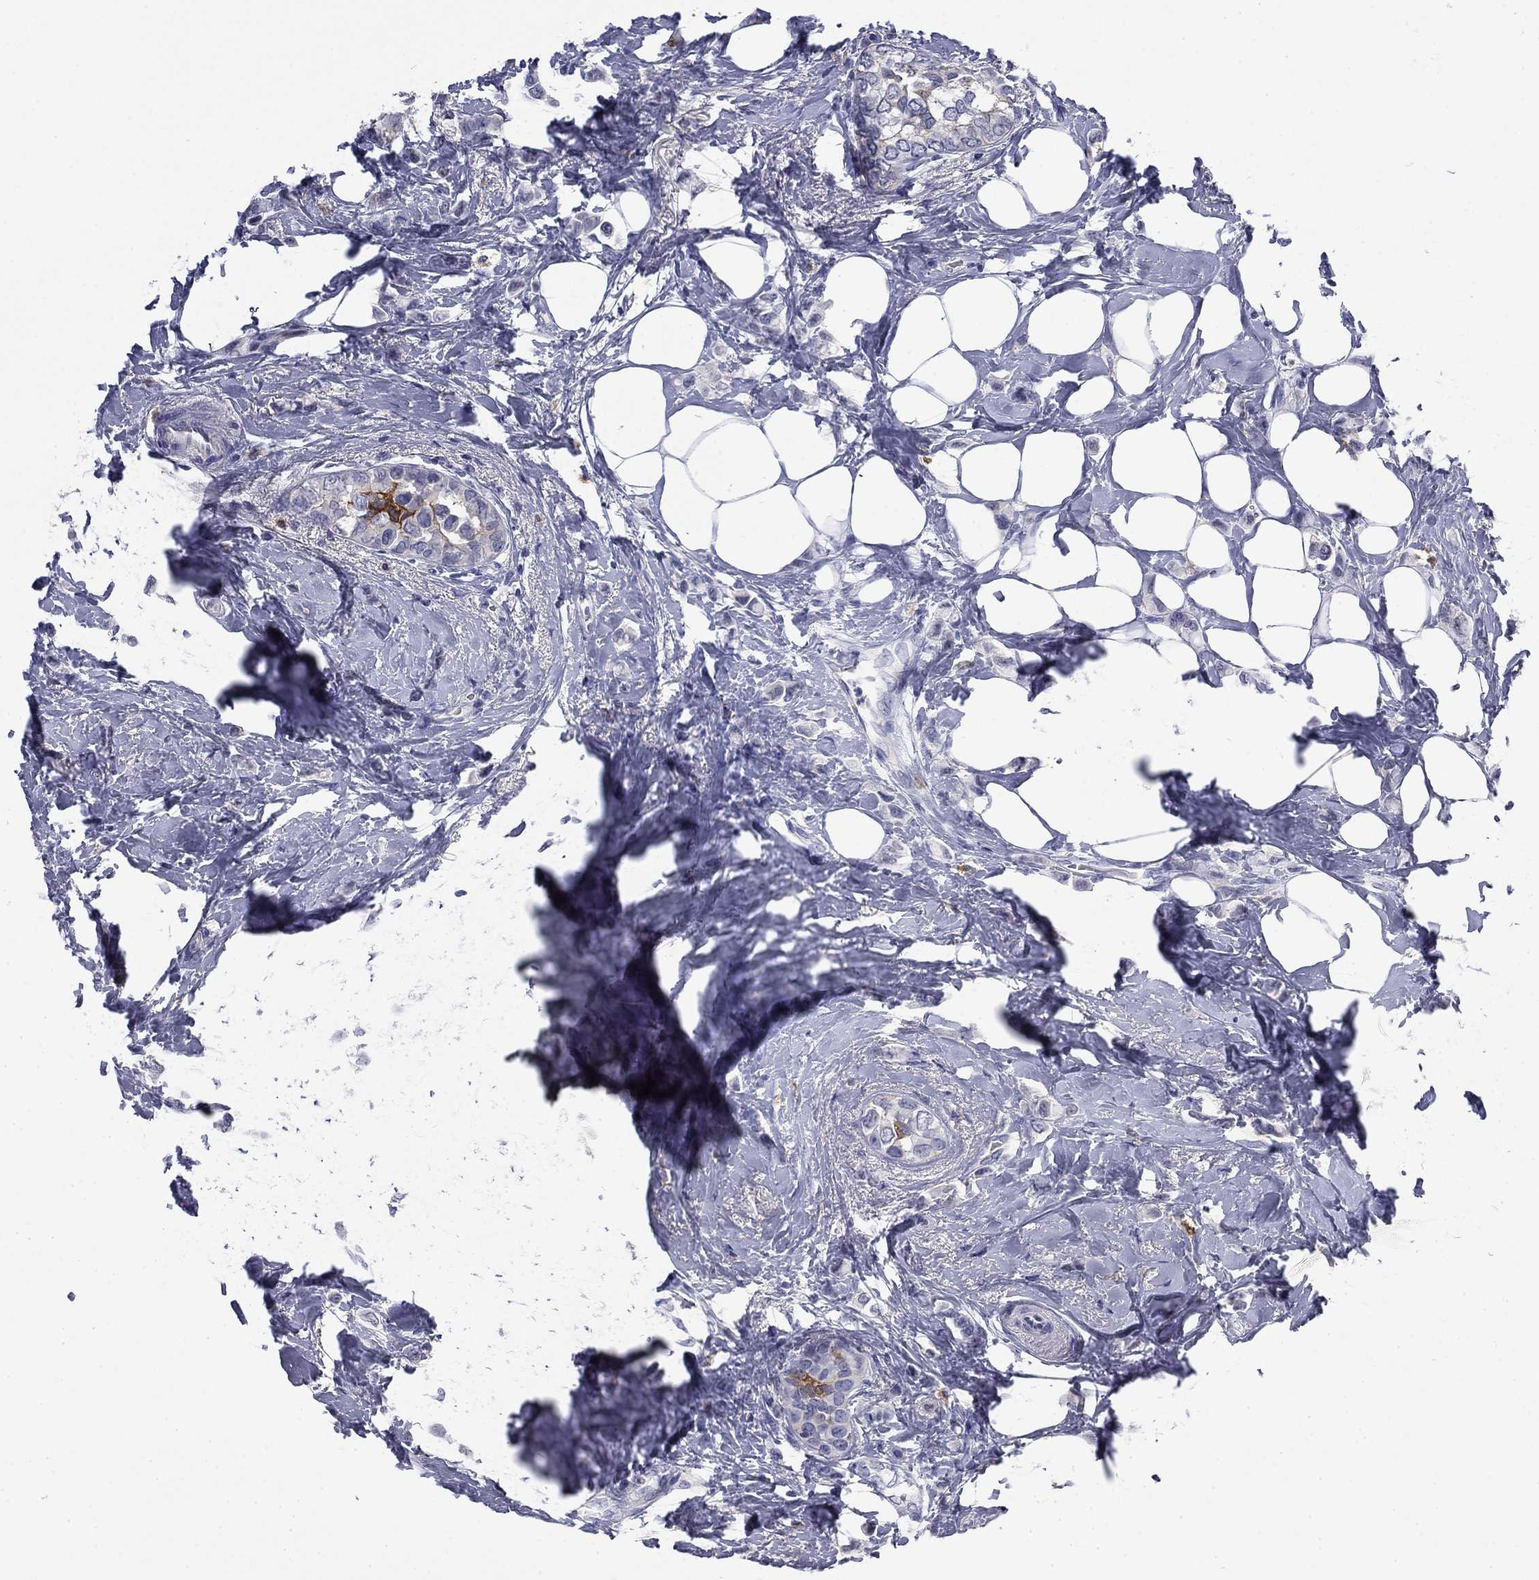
{"staining": {"intensity": "negative", "quantity": "none", "location": "none"}, "tissue": "breast cancer", "cell_type": "Tumor cells", "image_type": "cancer", "snomed": [{"axis": "morphology", "description": "Lobular carcinoma"}, {"axis": "topography", "description": "Breast"}], "caption": "The photomicrograph demonstrates no staining of tumor cells in breast cancer (lobular carcinoma). Brightfield microscopy of immunohistochemistry stained with DAB (3,3'-diaminobenzidine) (brown) and hematoxylin (blue), captured at high magnification.", "gene": "BCL2L14", "patient": {"sex": "female", "age": 66}}